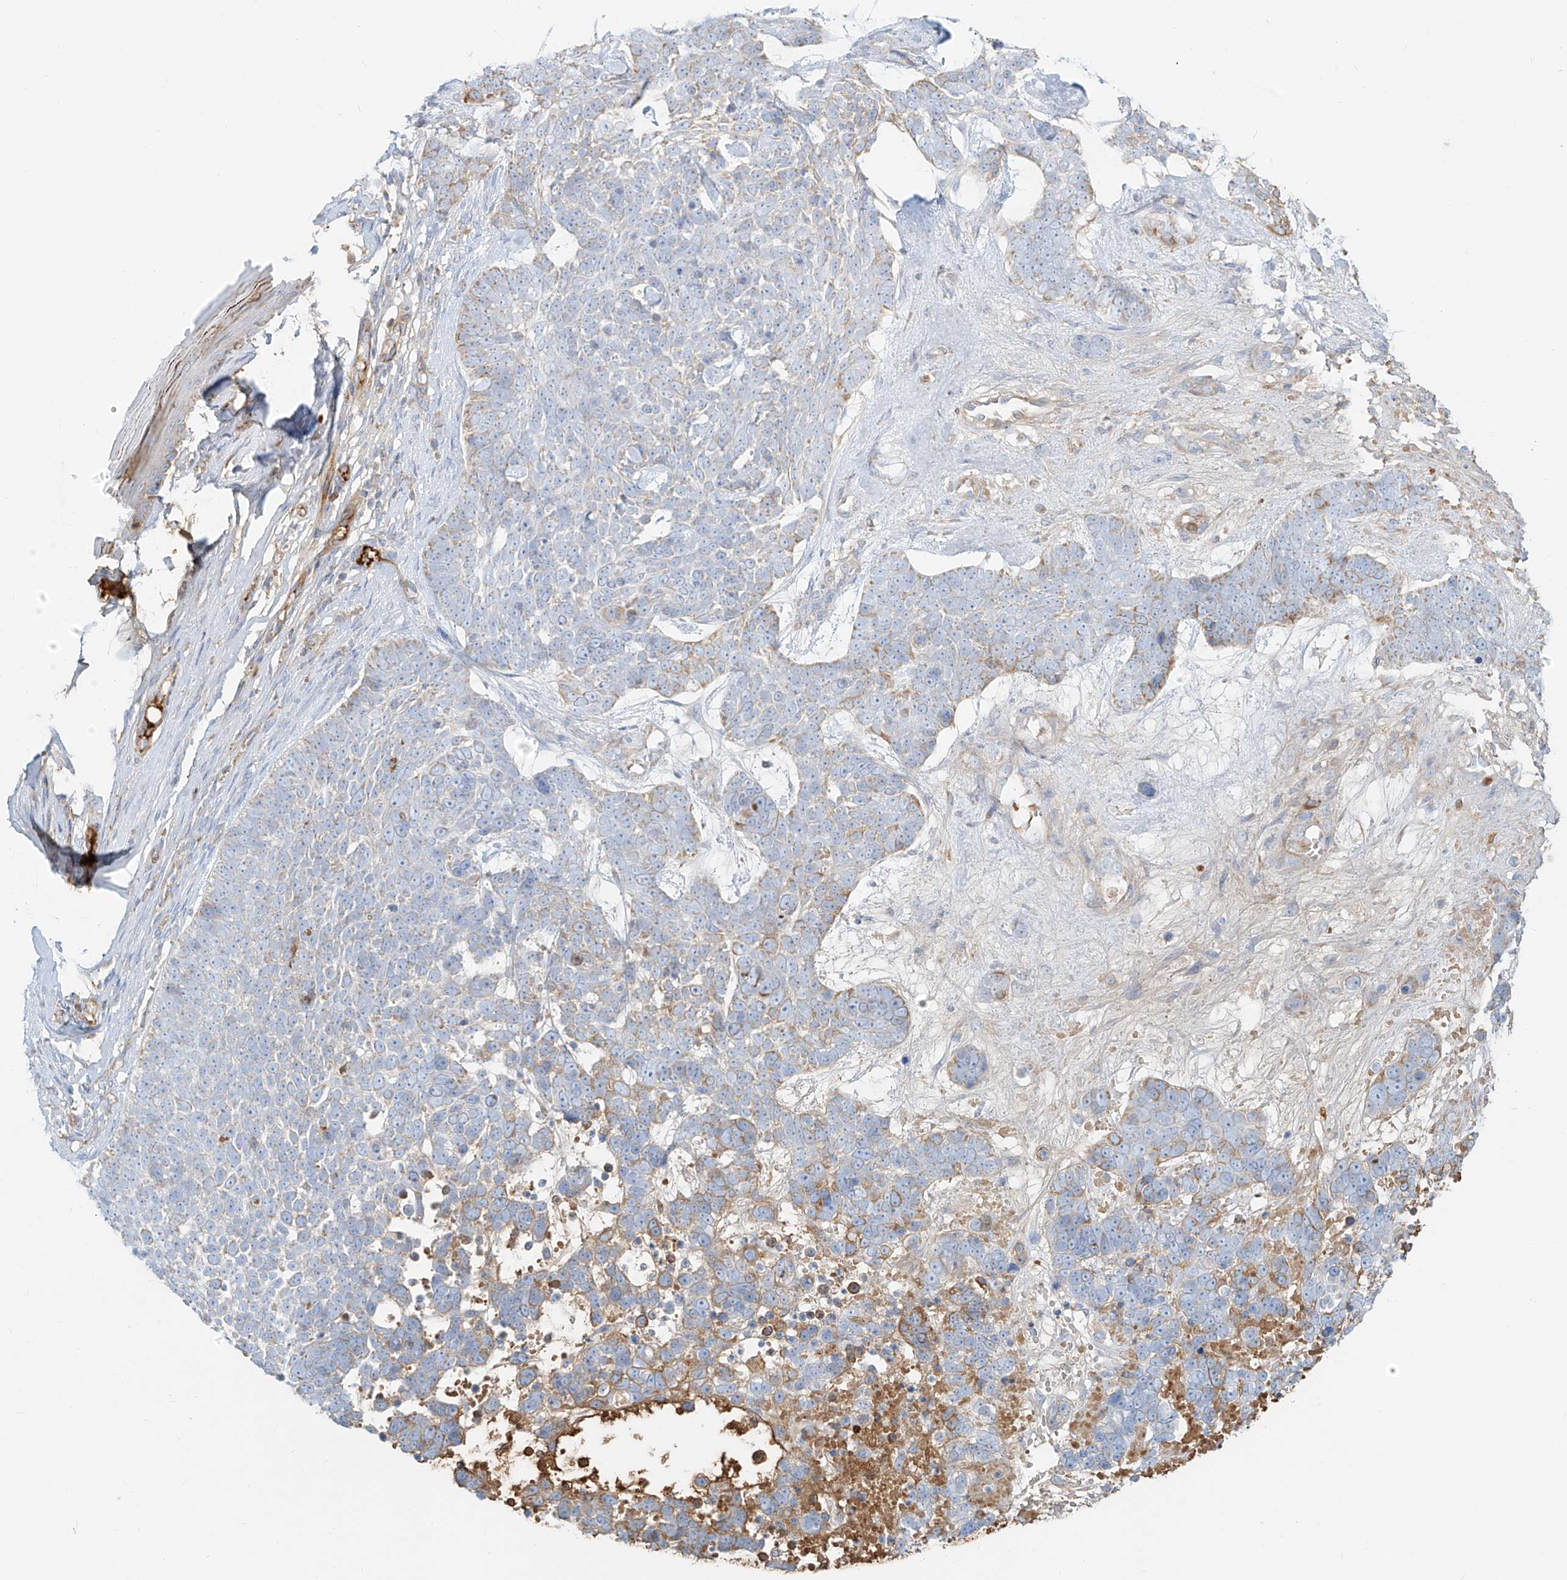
{"staining": {"intensity": "moderate", "quantity": "<25%", "location": "cytoplasmic/membranous"}, "tissue": "skin cancer", "cell_type": "Tumor cells", "image_type": "cancer", "snomed": [{"axis": "morphology", "description": "Basal cell carcinoma"}, {"axis": "topography", "description": "Skin"}], "caption": "Protein expression analysis of skin cancer demonstrates moderate cytoplasmic/membranous staining in about <25% of tumor cells. (DAB (3,3'-diaminobenzidine) IHC, brown staining for protein, blue staining for nuclei).", "gene": "OCSTAMP", "patient": {"sex": "female", "age": 81}}